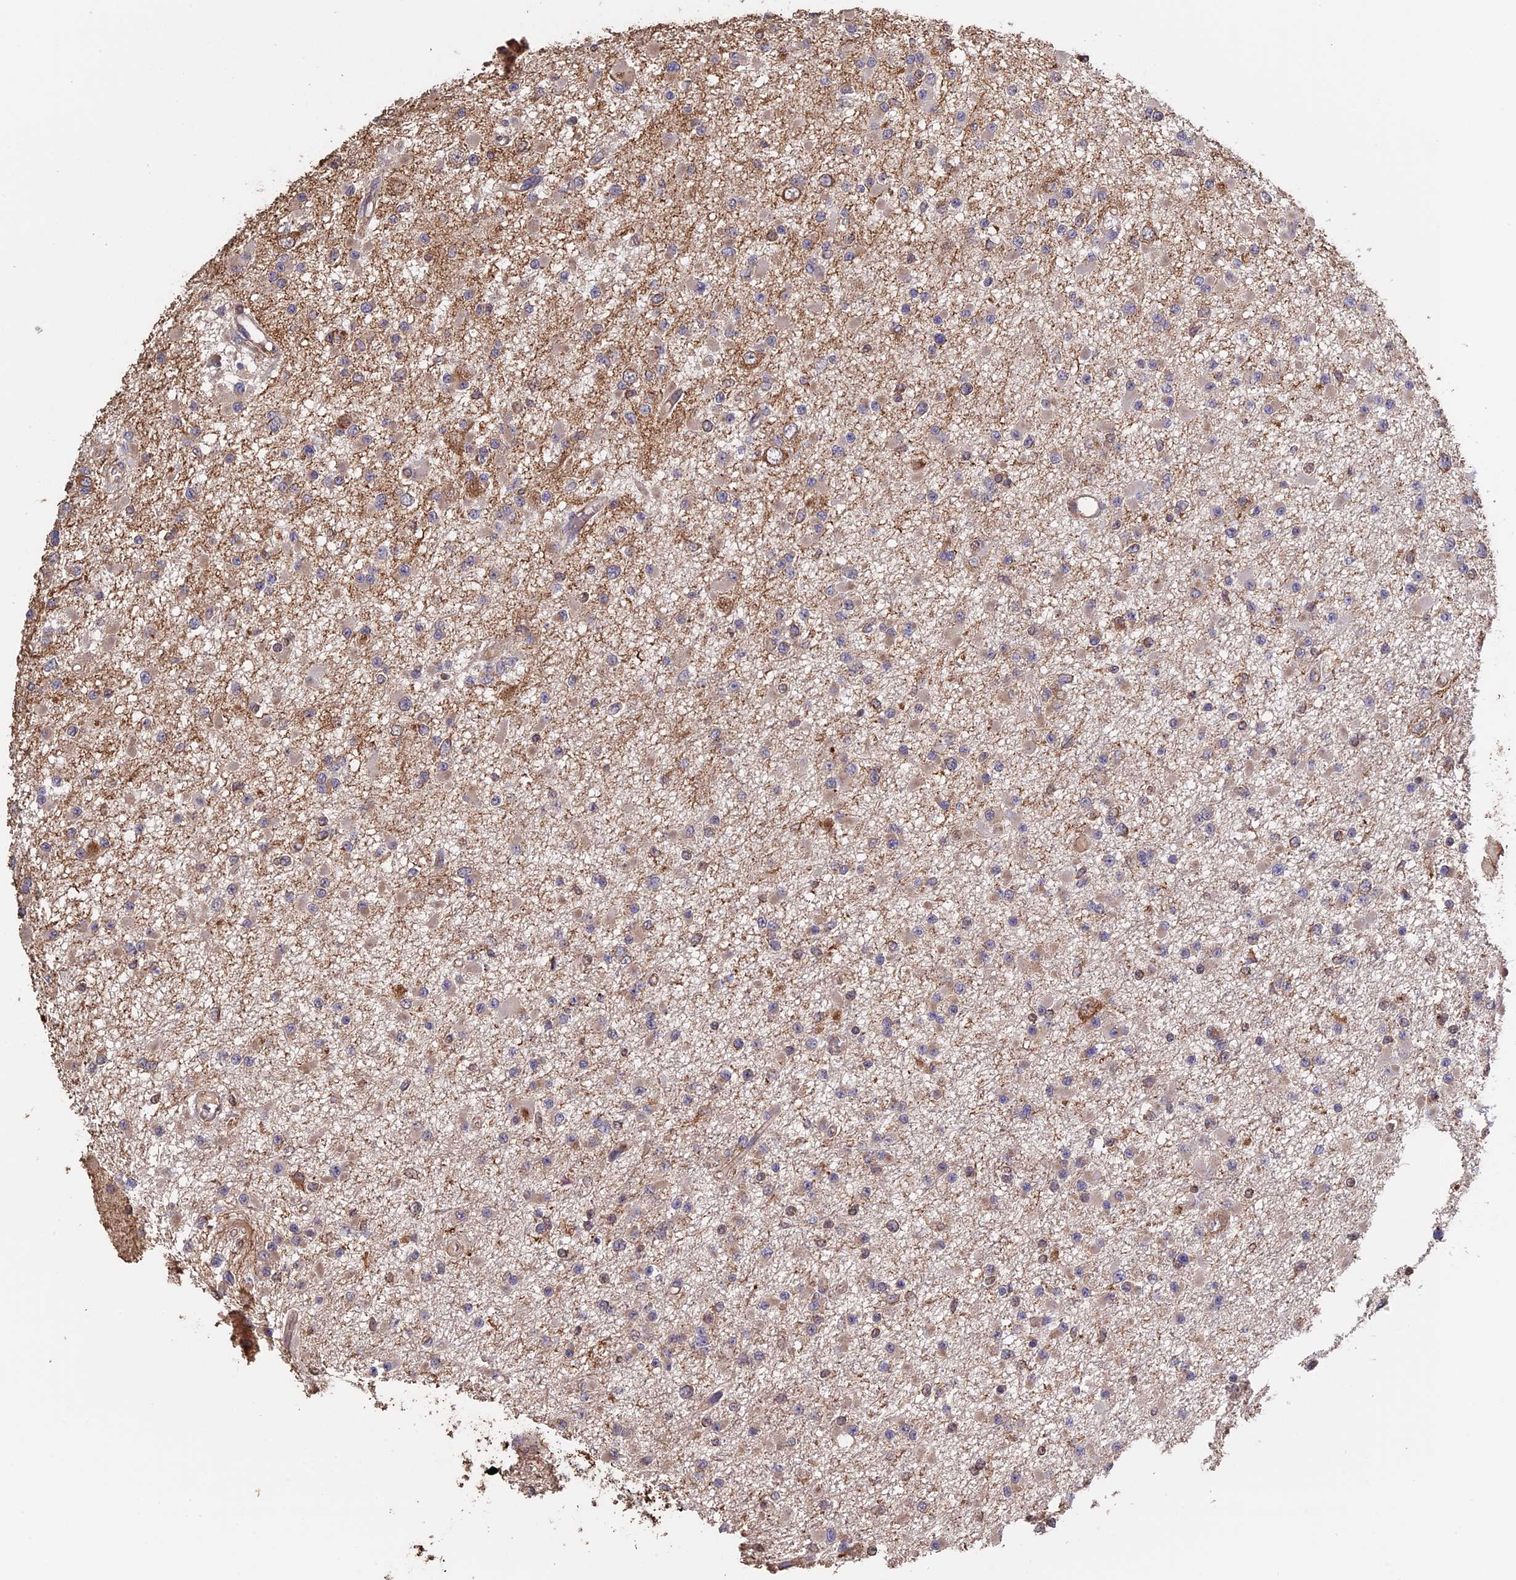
{"staining": {"intensity": "negative", "quantity": "none", "location": "none"}, "tissue": "glioma", "cell_type": "Tumor cells", "image_type": "cancer", "snomed": [{"axis": "morphology", "description": "Glioma, malignant, Low grade"}, {"axis": "topography", "description": "Brain"}], "caption": "A histopathology image of malignant glioma (low-grade) stained for a protein displays no brown staining in tumor cells.", "gene": "PIGQ", "patient": {"sex": "female", "age": 22}}